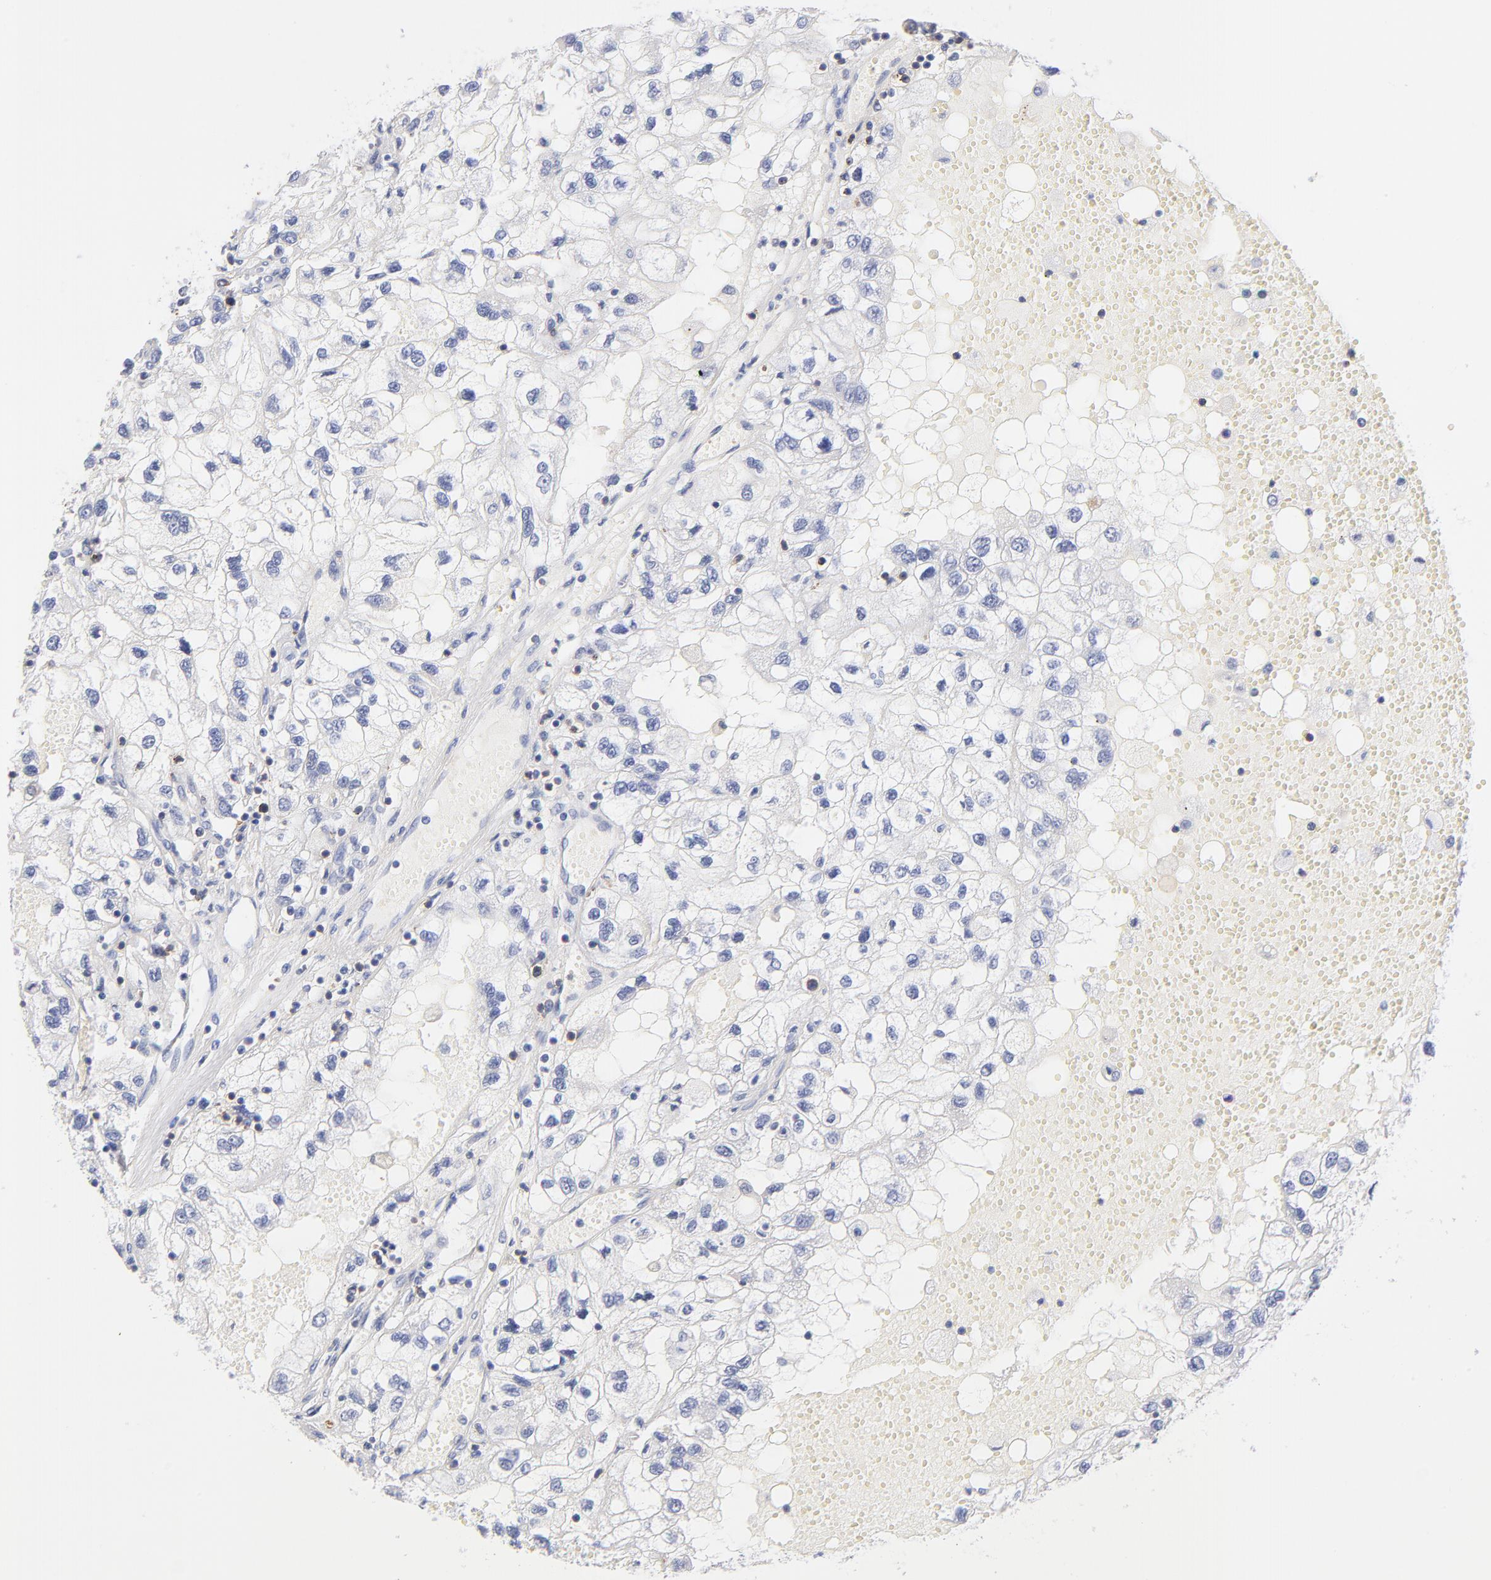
{"staining": {"intensity": "negative", "quantity": "none", "location": "none"}, "tissue": "renal cancer", "cell_type": "Tumor cells", "image_type": "cancer", "snomed": [{"axis": "morphology", "description": "Normal tissue, NOS"}, {"axis": "morphology", "description": "Adenocarcinoma, NOS"}, {"axis": "topography", "description": "Kidney"}], "caption": "The micrograph reveals no significant staining in tumor cells of renal adenocarcinoma.", "gene": "KREMEN2", "patient": {"sex": "male", "age": 71}}